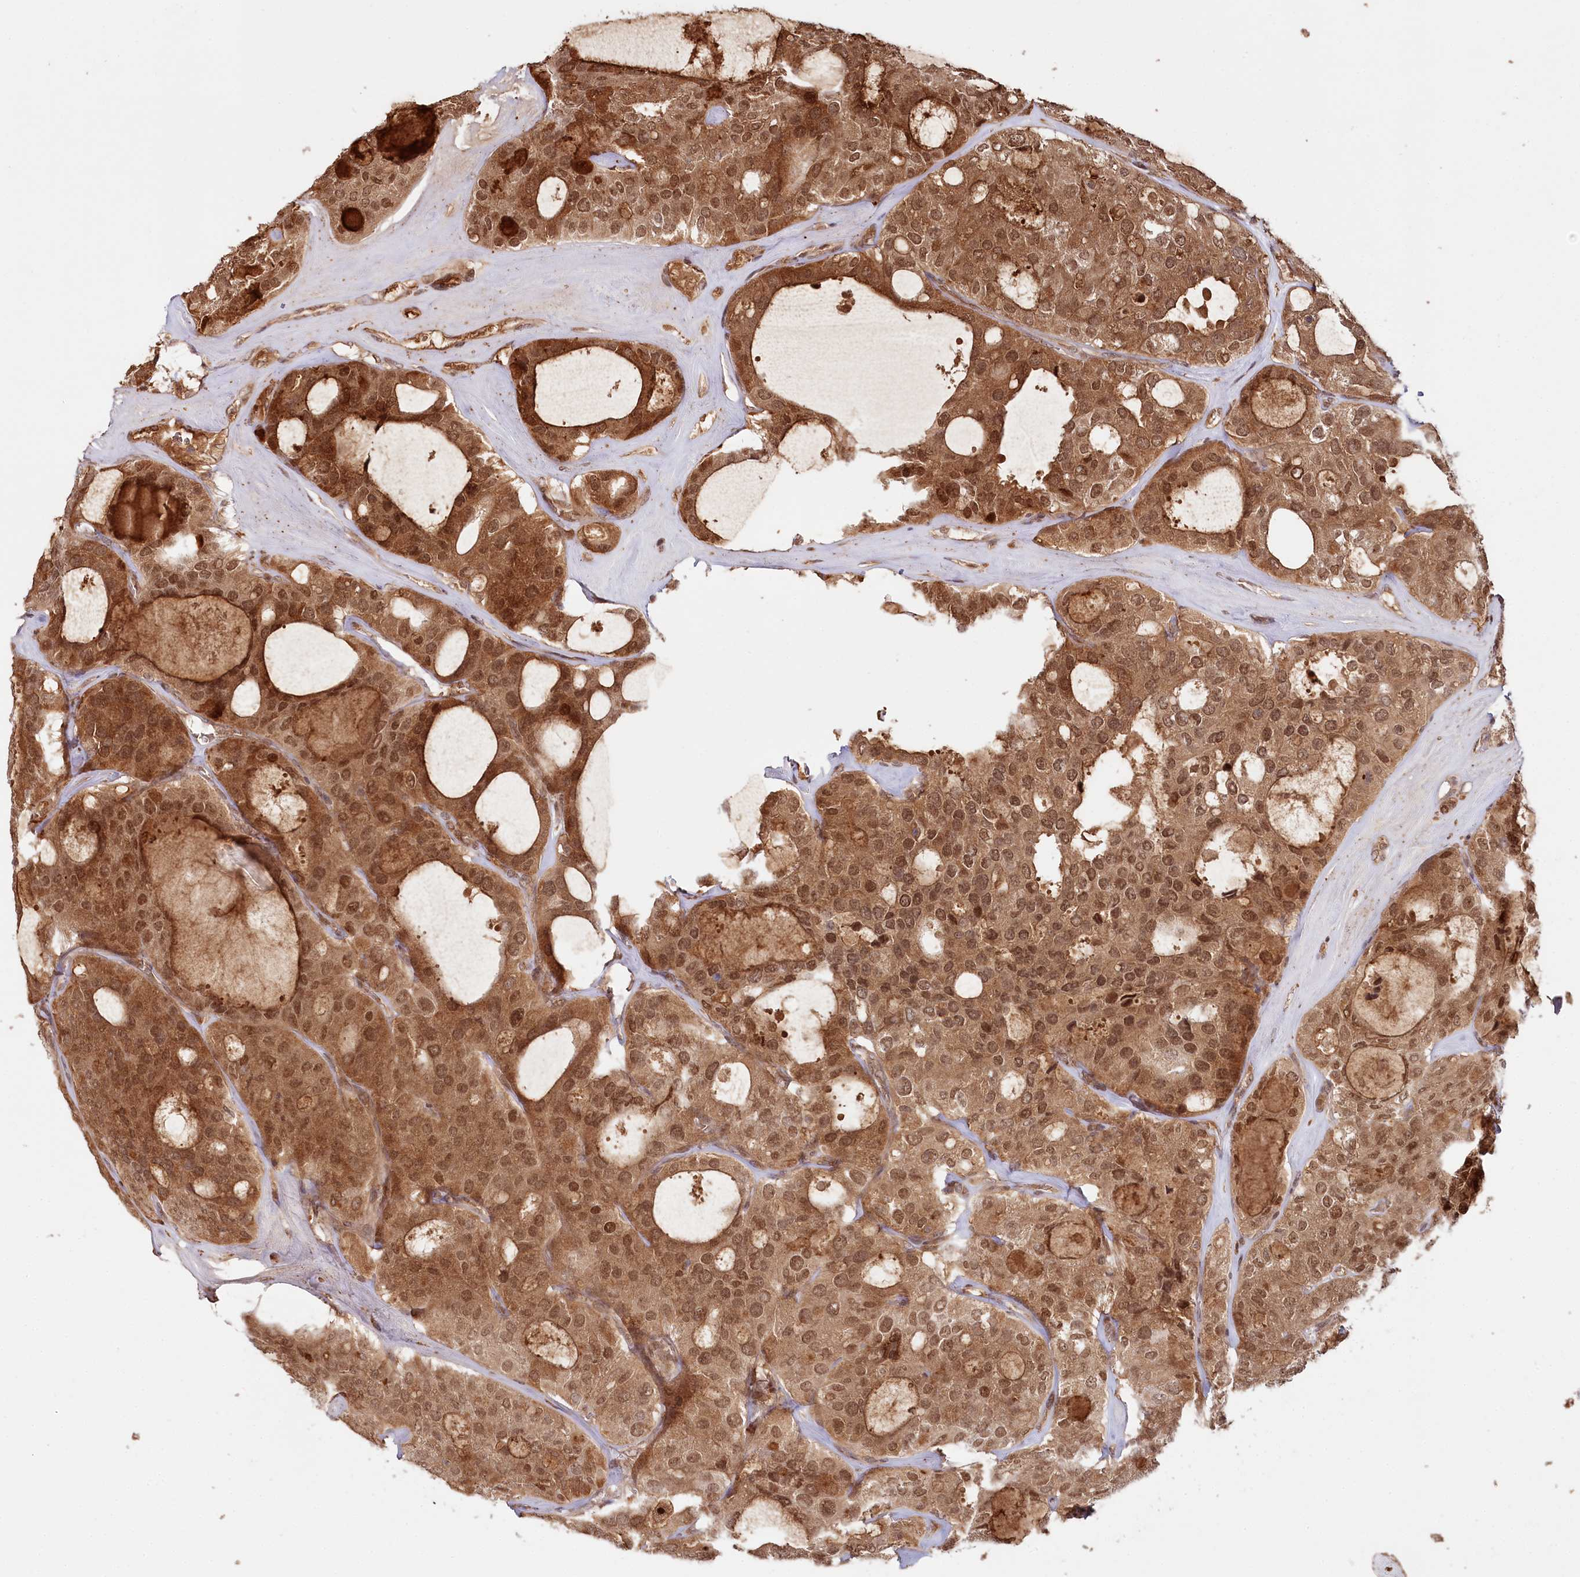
{"staining": {"intensity": "moderate", "quantity": ">75%", "location": "cytoplasmic/membranous,nuclear"}, "tissue": "thyroid cancer", "cell_type": "Tumor cells", "image_type": "cancer", "snomed": [{"axis": "morphology", "description": "Follicular adenoma carcinoma, NOS"}, {"axis": "topography", "description": "Thyroid gland"}], "caption": "Protein expression by IHC displays moderate cytoplasmic/membranous and nuclear staining in approximately >75% of tumor cells in follicular adenoma carcinoma (thyroid).", "gene": "CCDC65", "patient": {"sex": "male", "age": 75}}